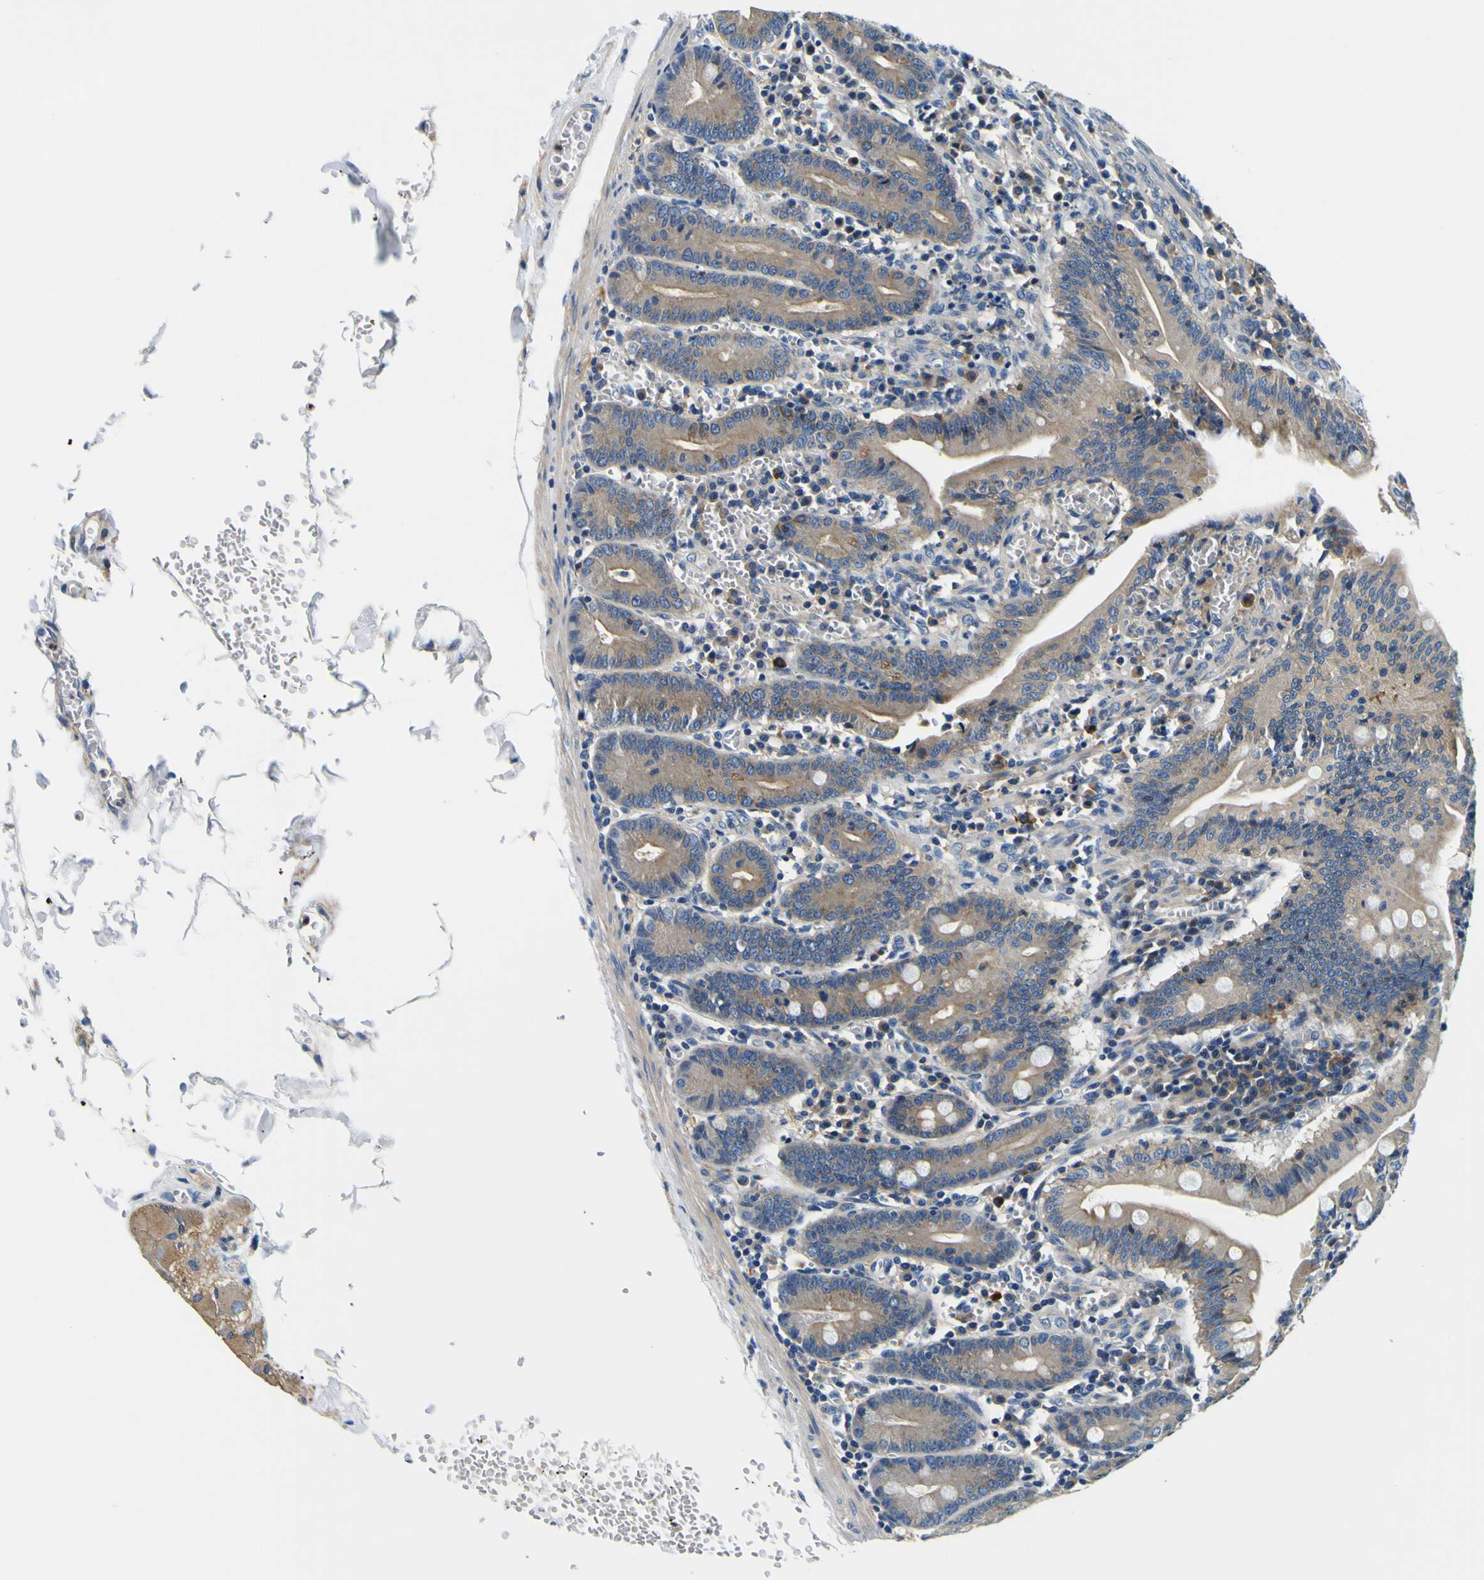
{"staining": {"intensity": "moderate", "quantity": "25%-75%", "location": "cytoplasmic/membranous"}, "tissue": "small intestine", "cell_type": "Glandular cells", "image_type": "normal", "snomed": [{"axis": "morphology", "description": "Normal tissue, NOS"}, {"axis": "topography", "description": "Small intestine"}], "caption": "High-power microscopy captured an immunohistochemistry (IHC) image of benign small intestine, revealing moderate cytoplasmic/membranous positivity in approximately 25%-75% of glandular cells.", "gene": "CLSTN1", "patient": {"sex": "male", "age": 71}}